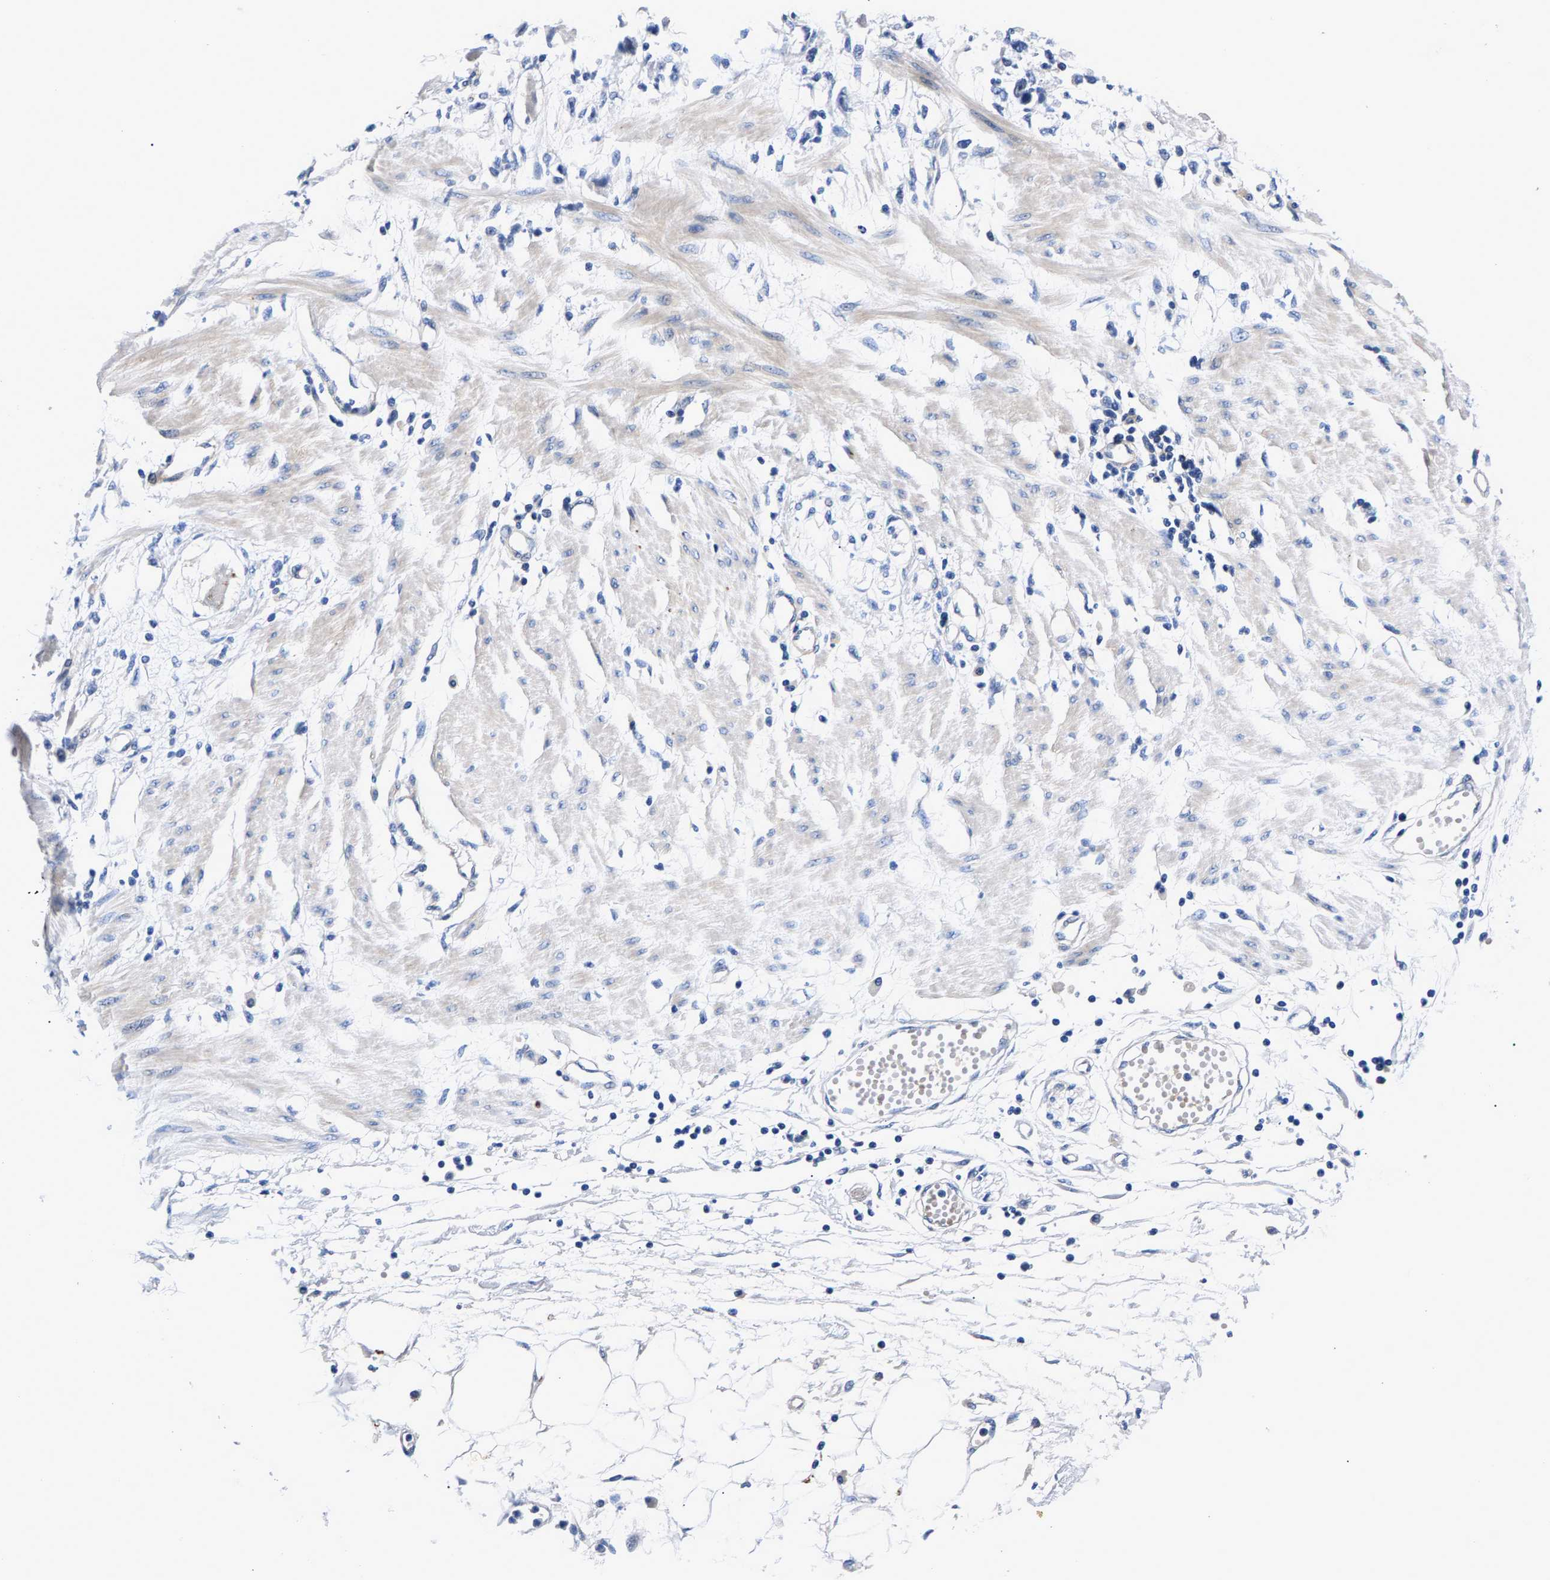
{"staining": {"intensity": "negative", "quantity": "none", "location": "none"}, "tissue": "stomach cancer", "cell_type": "Tumor cells", "image_type": "cancer", "snomed": [{"axis": "morphology", "description": "Adenocarcinoma, NOS"}, {"axis": "topography", "description": "Stomach"}], "caption": "Immunohistochemical staining of stomach adenocarcinoma demonstrates no significant staining in tumor cells. The staining is performed using DAB brown chromogen with nuclei counter-stained in using hematoxylin.", "gene": "P2RY4", "patient": {"sex": "female", "age": 59}}